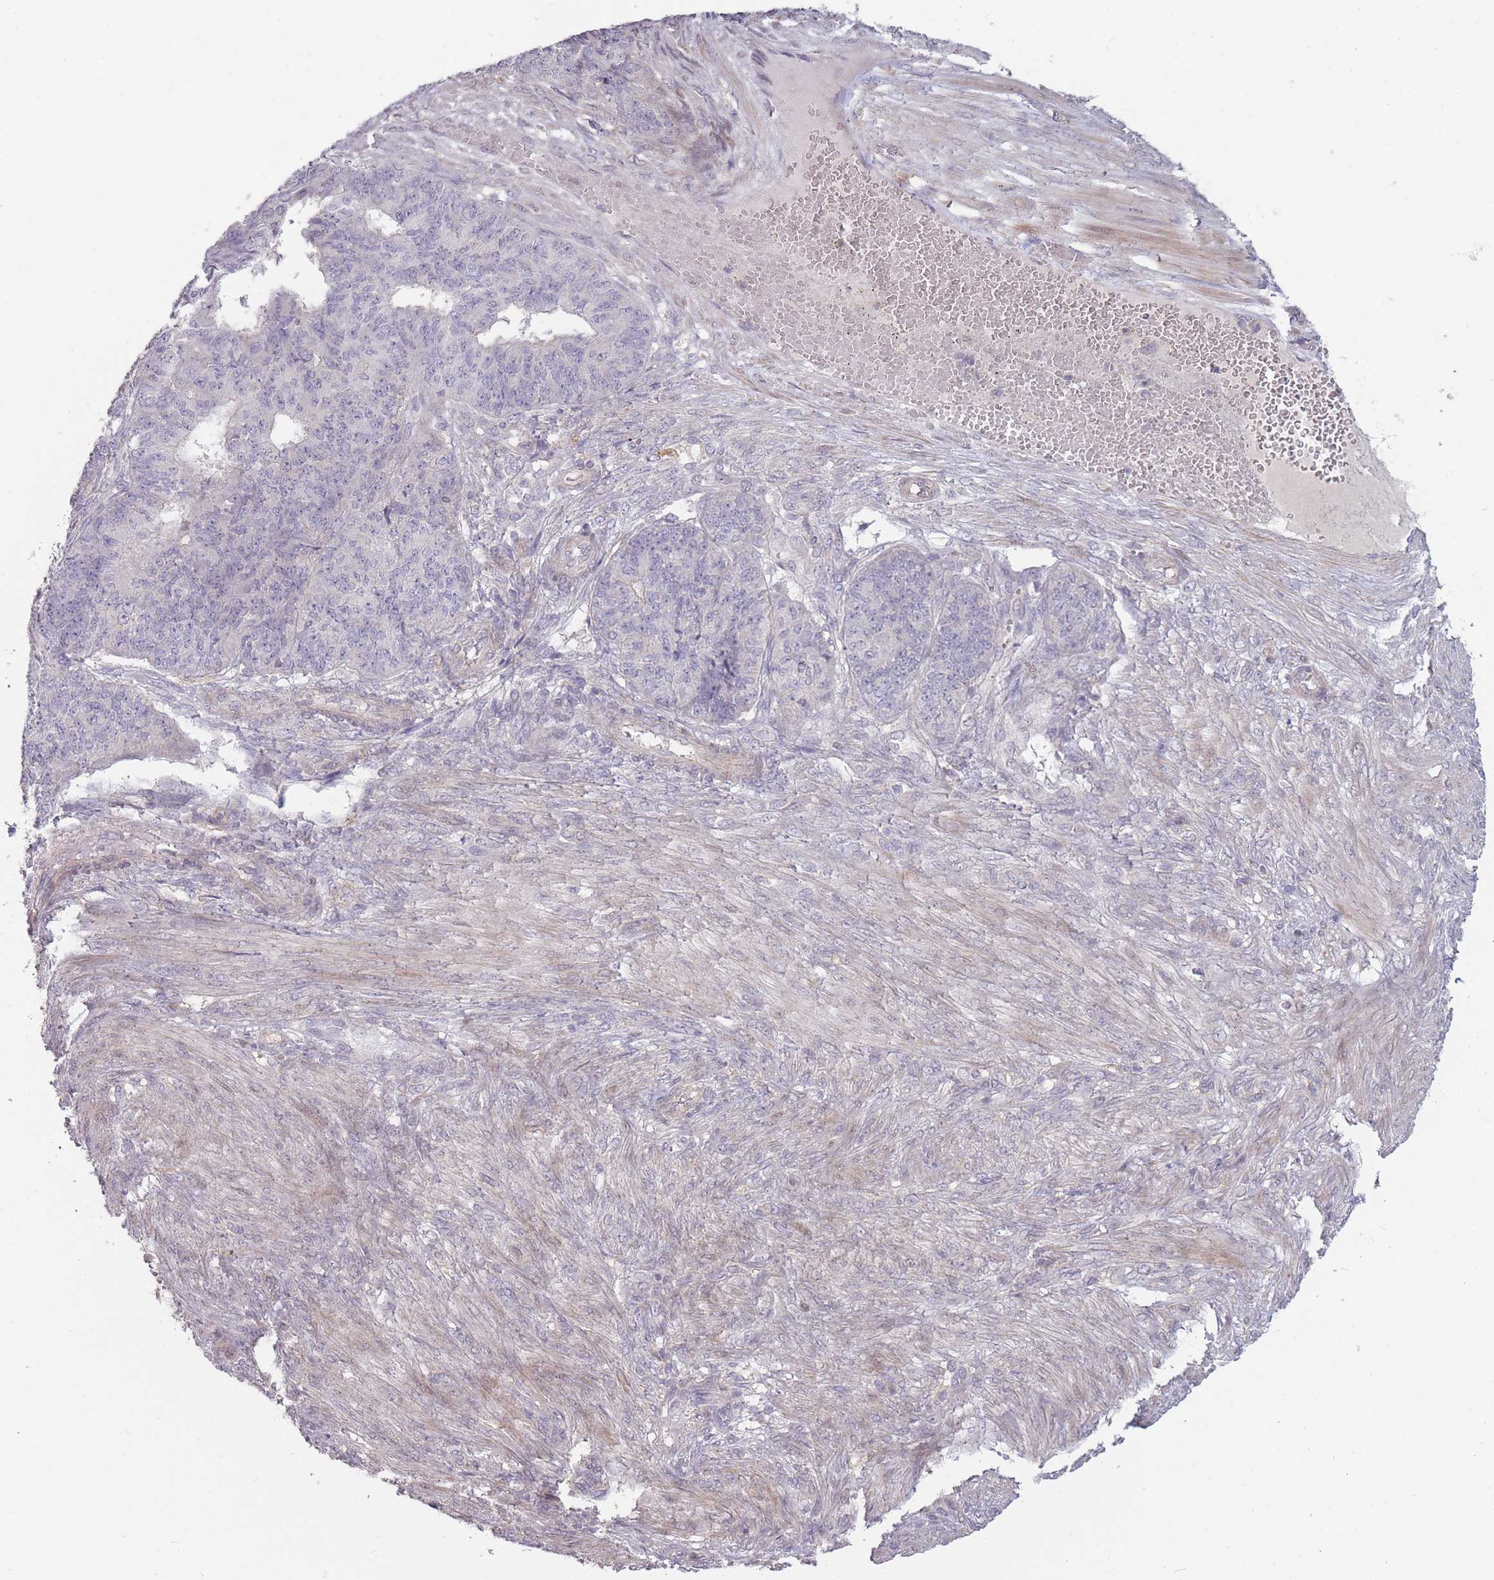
{"staining": {"intensity": "negative", "quantity": "none", "location": "none"}, "tissue": "endometrial cancer", "cell_type": "Tumor cells", "image_type": "cancer", "snomed": [{"axis": "morphology", "description": "Adenocarcinoma, NOS"}, {"axis": "topography", "description": "Endometrium"}], "caption": "An image of endometrial adenocarcinoma stained for a protein displays no brown staining in tumor cells.", "gene": "TET3", "patient": {"sex": "female", "age": 32}}